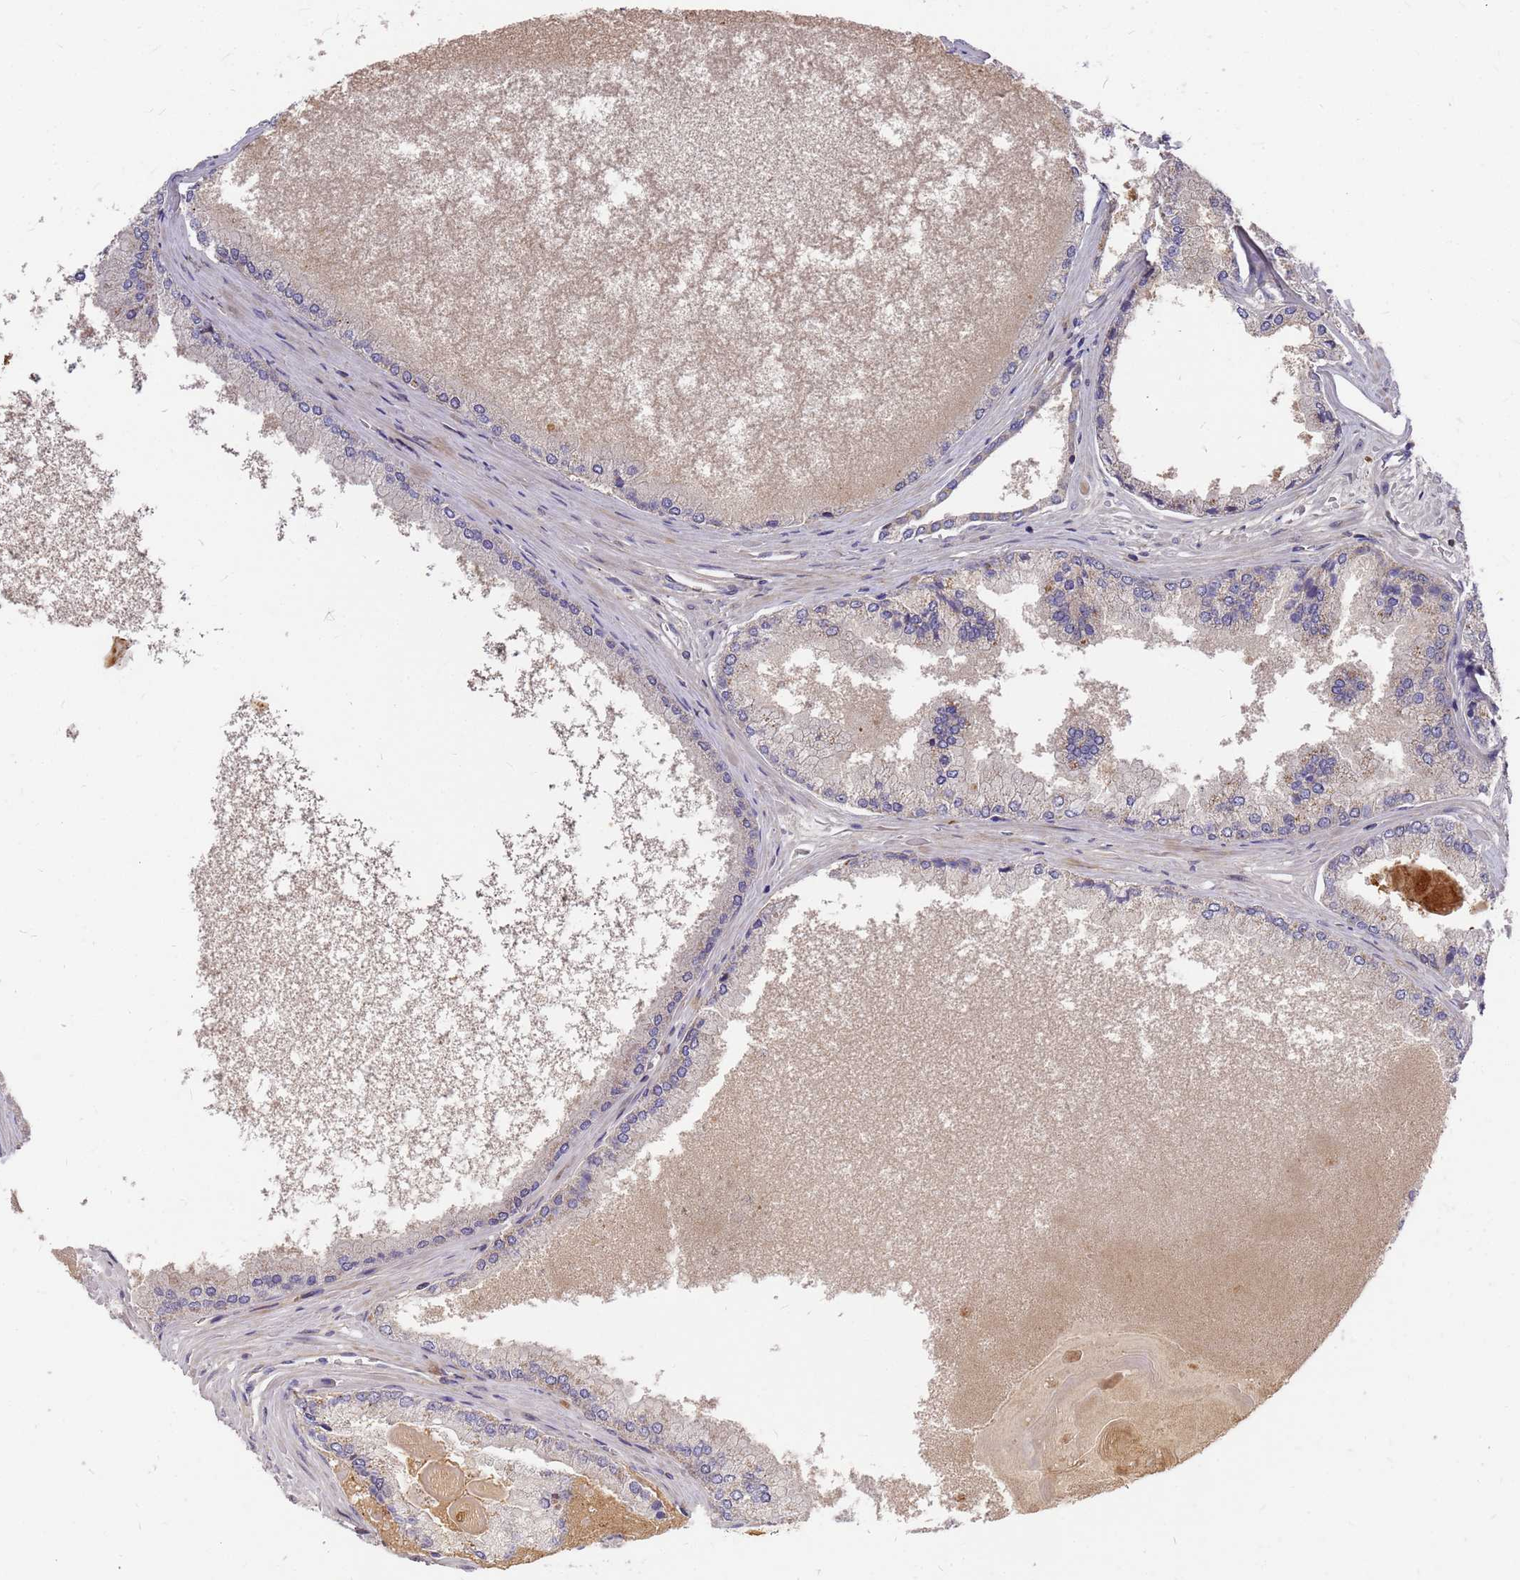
{"staining": {"intensity": "weak", "quantity": "<25%", "location": "cytoplasmic/membranous"}, "tissue": "prostate cancer", "cell_type": "Tumor cells", "image_type": "cancer", "snomed": [{"axis": "morphology", "description": "Adenocarcinoma, Low grade"}, {"axis": "topography", "description": "Prostate"}], "caption": "Protein analysis of prostate adenocarcinoma (low-grade) demonstrates no significant positivity in tumor cells.", "gene": "ZNF717", "patient": {"sex": "male", "age": 68}}